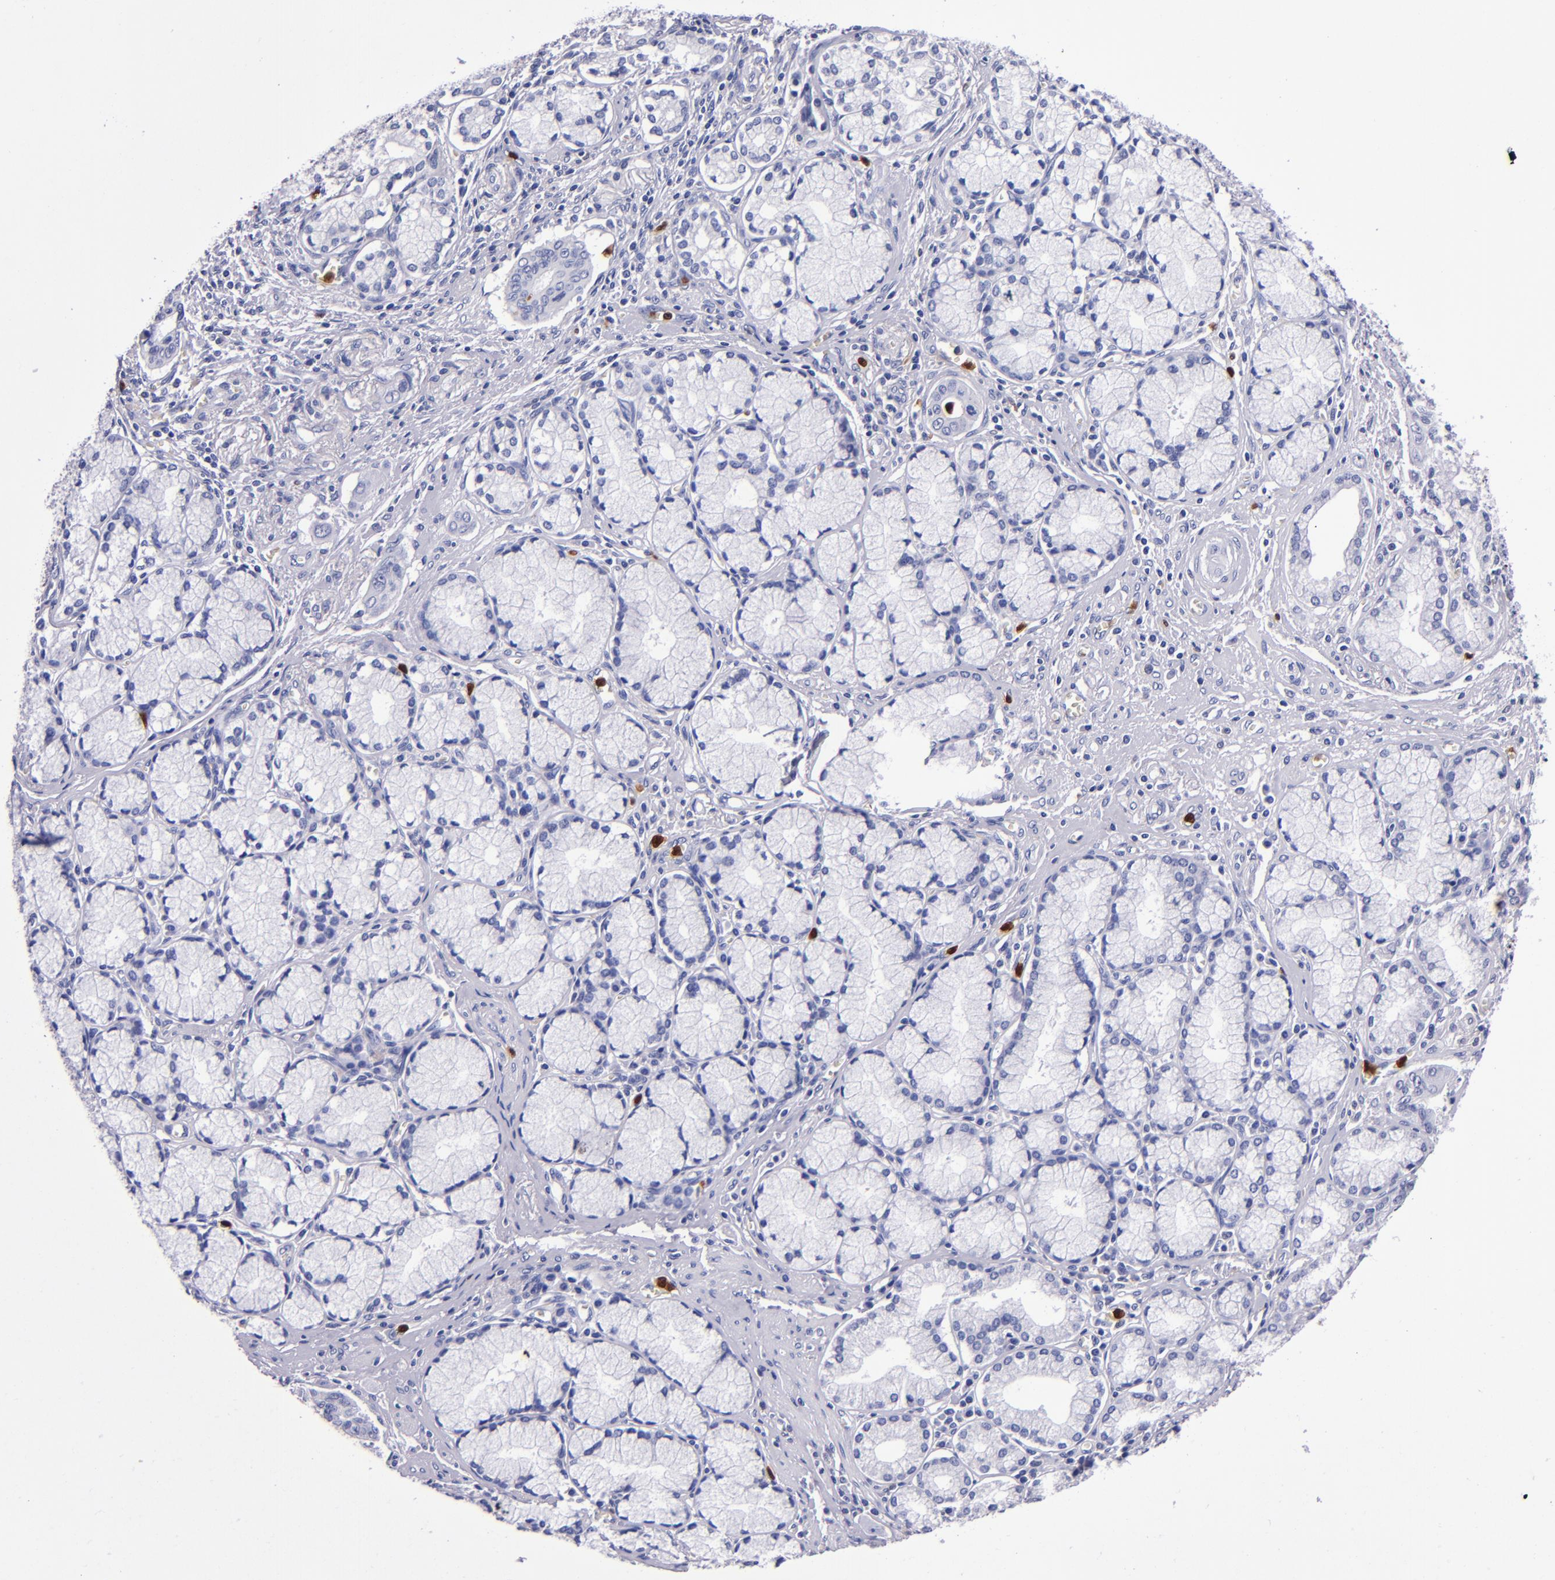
{"staining": {"intensity": "negative", "quantity": "none", "location": "none"}, "tissue": "pancreatic cancer", "cell_type": "Tumor cells", "image_type": "cancer", "snomed": [{"axis": "morphology", "description": "Adenocarcinoma, NOS"}, {"axis": "topography", "description": "Pancreas"}], "caption": "Immunohistochemistry (IHC) of adenocarcinoma (pancreatic) shows no expression in tumor cells.", "gene": "S100A8", "patient": {"sex": "male", "age": 77}}